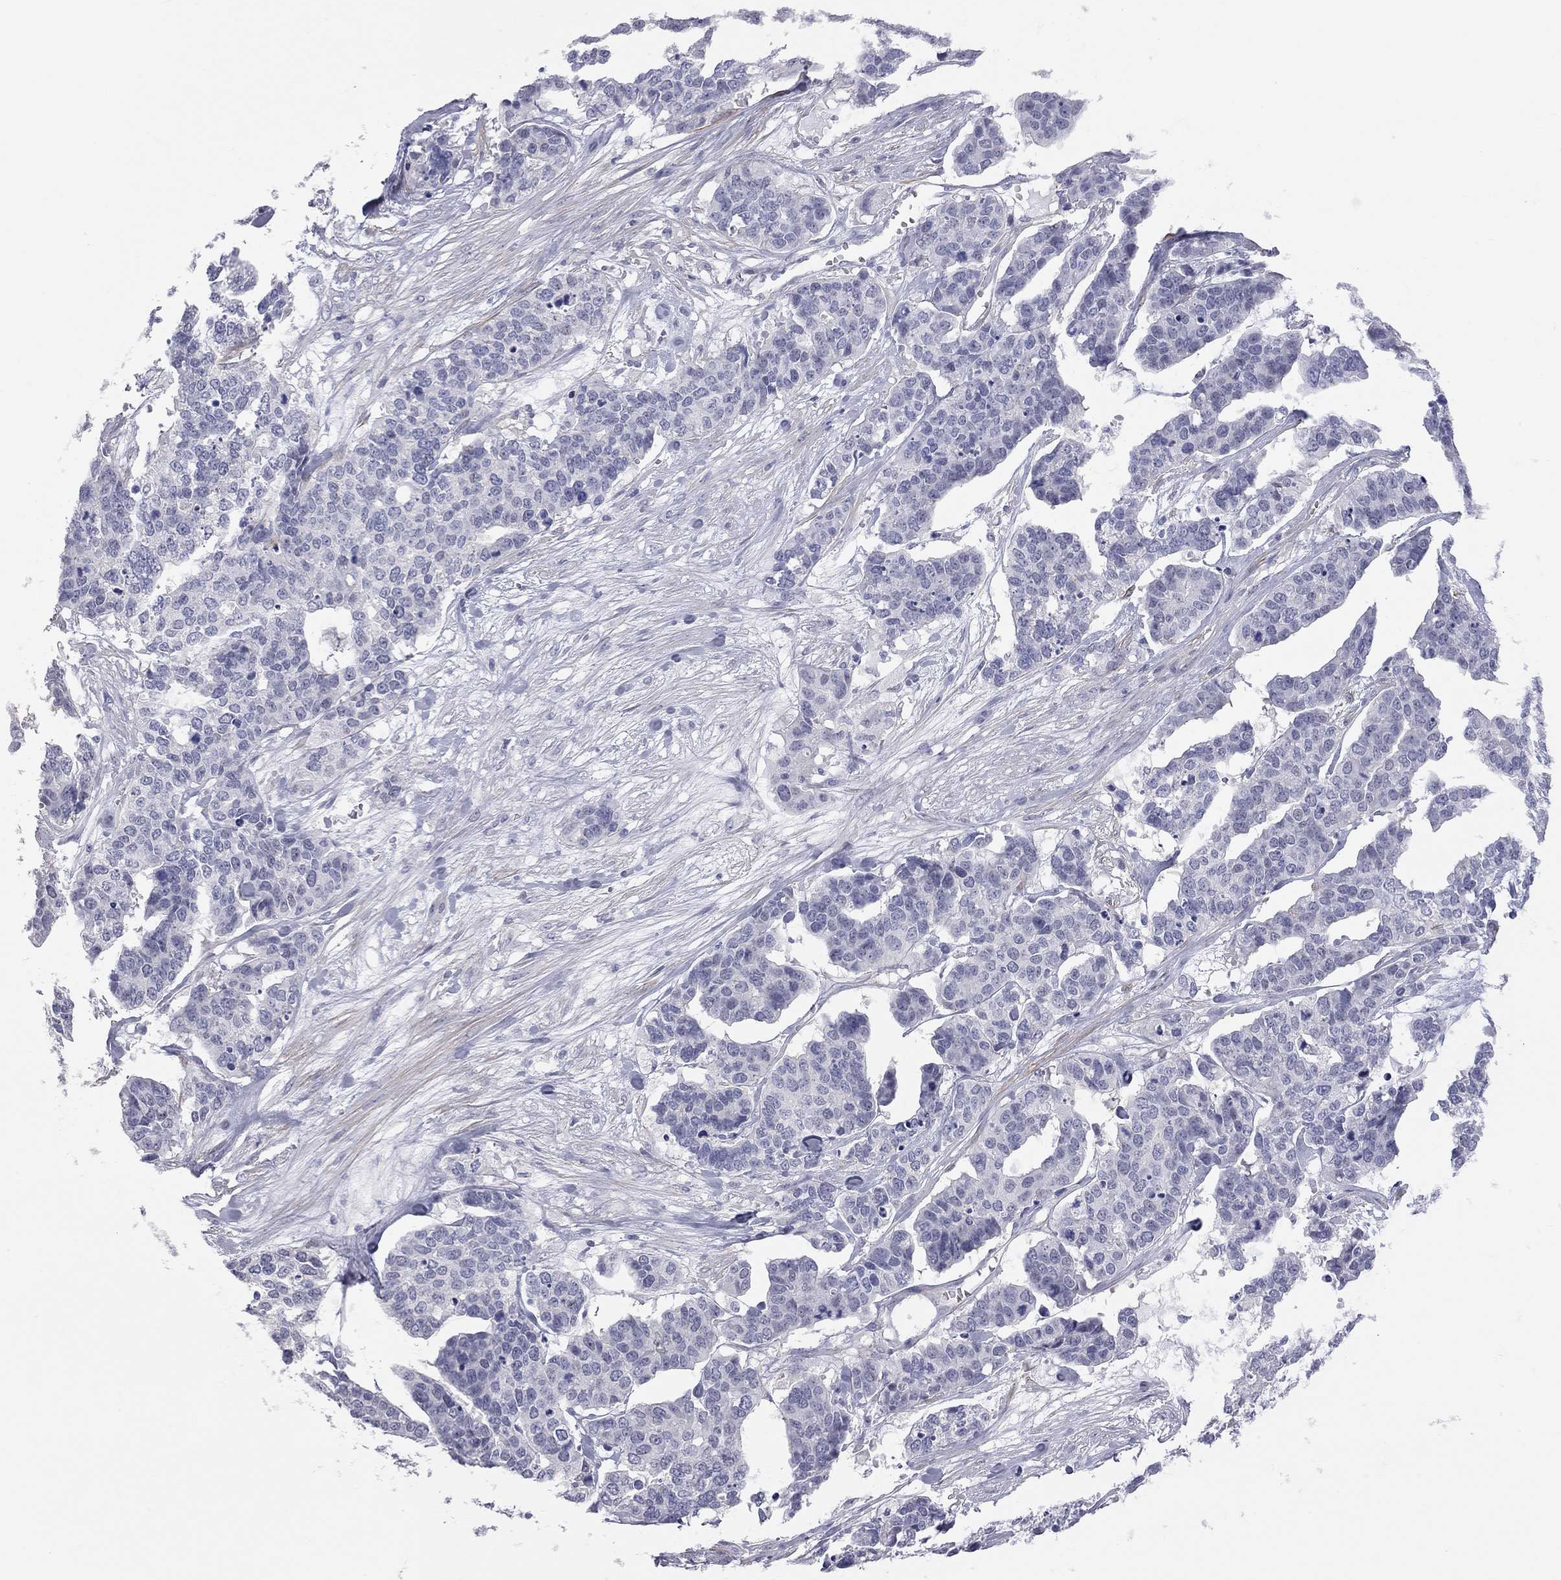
{"staining": {"intensity": "negative", "quantity": "none", "location": "none"}, "tissue": "ovarian cancer", "cell_type": "Tumor cells", "image_type": "cancer", "snomed": [{"axis": "morphology", "description": "Carcinoma, endometroid"}, {"axis": "topography", "description": "Ovary"}], "caption": "DAB immunohistochemical staining of human ovarian cancer displays no significant staining in tumor cells.", "gene": "ADCYAP1", "patient": {"sex": "female", "age": 65}}